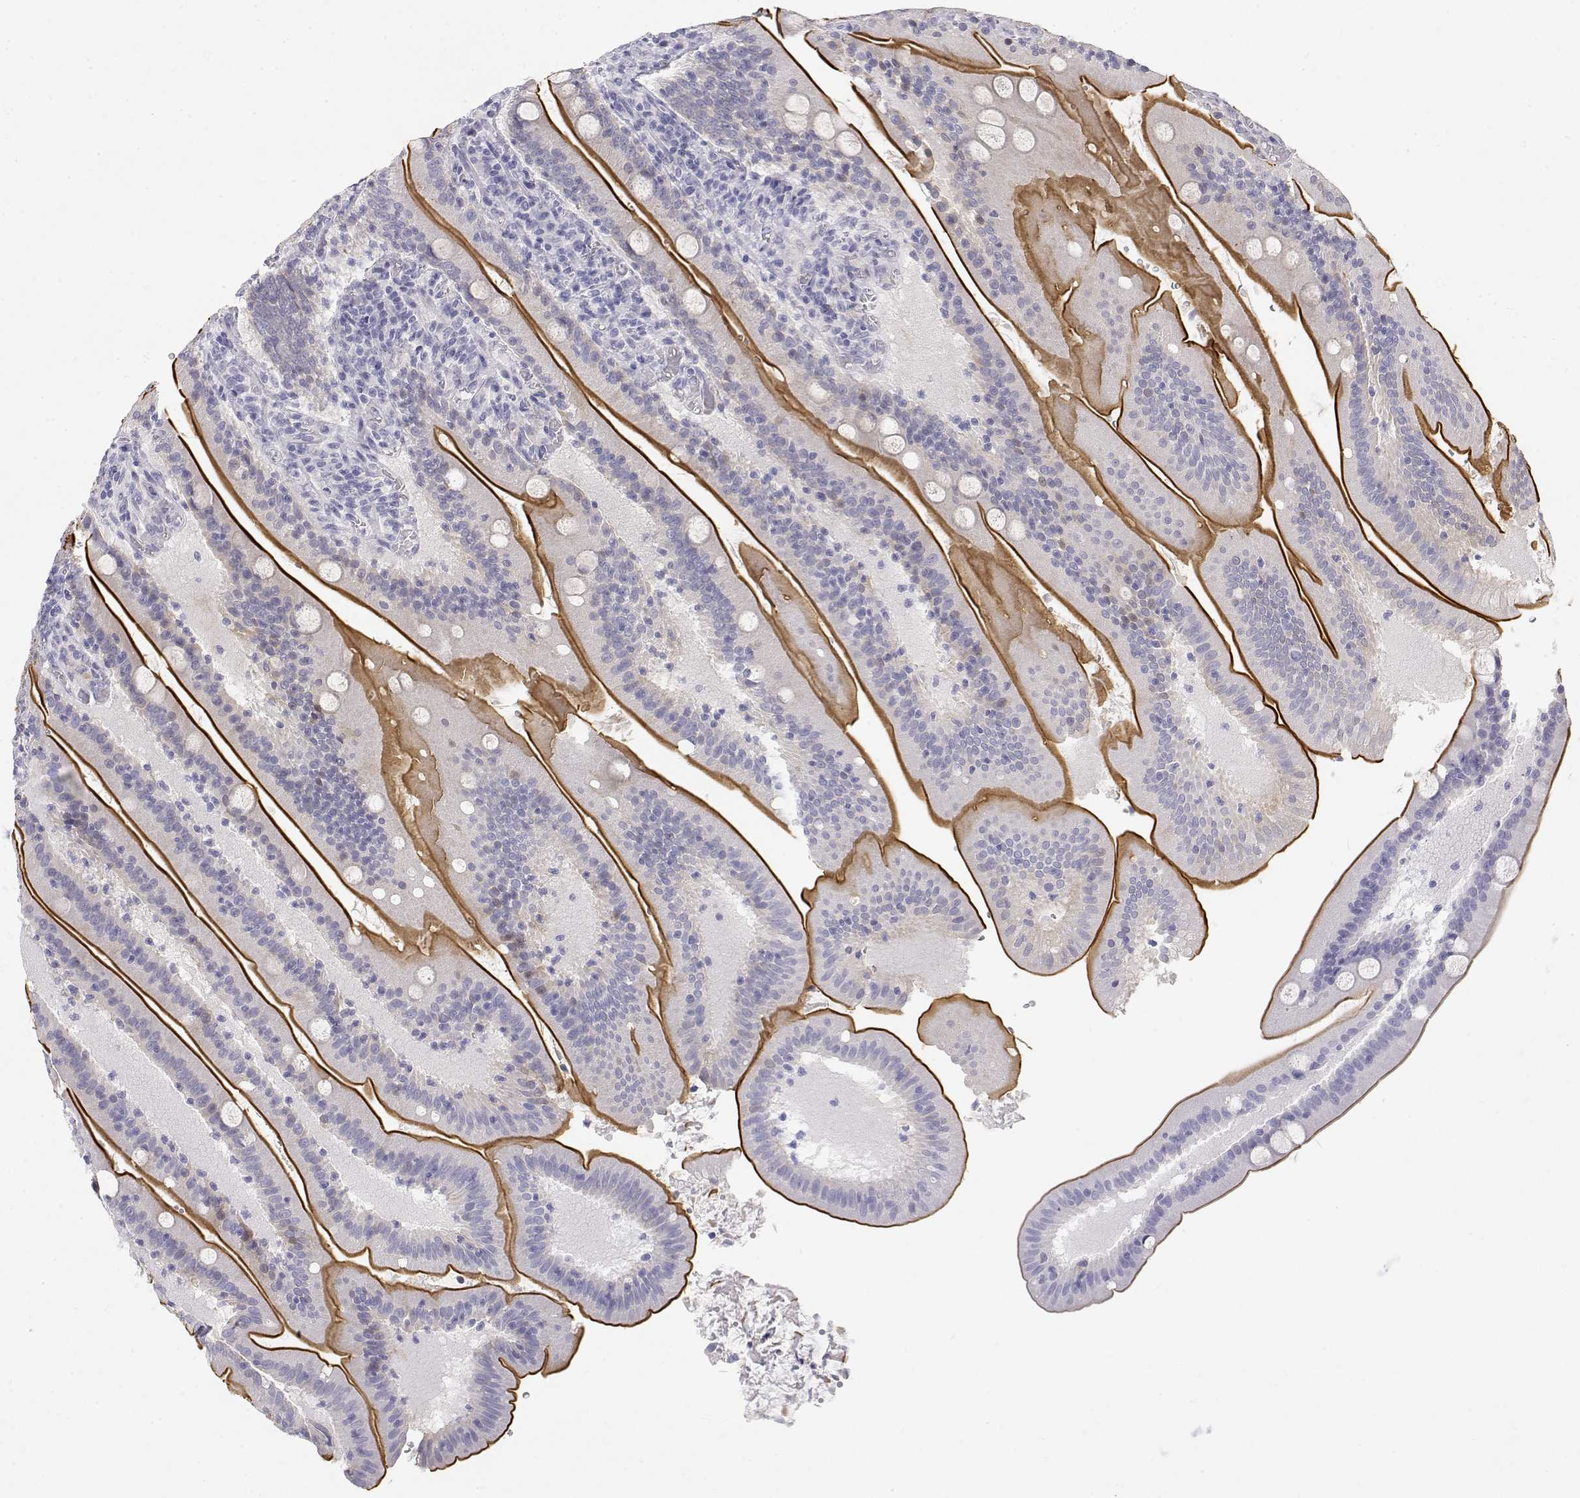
{"staining": {"intensity": "strong", "quantity": ">75%", "location": "cytoplasmic/membranous"}, "tissue": "small intestine", "cell_type": "Glandular cells", "image_type": "normal", "snomed": [{"axis": "morphology", "description": "Normal tissue, NOS"}, {"axis": "topography", "description": "Small intestine"}], "caption": "Strong cytoplasmic/membranous staining is appreciated in about >75% of glandular cells in benign small intestine.", "gene": "MISP", "patient": {"sex": "male", "age": 37}}